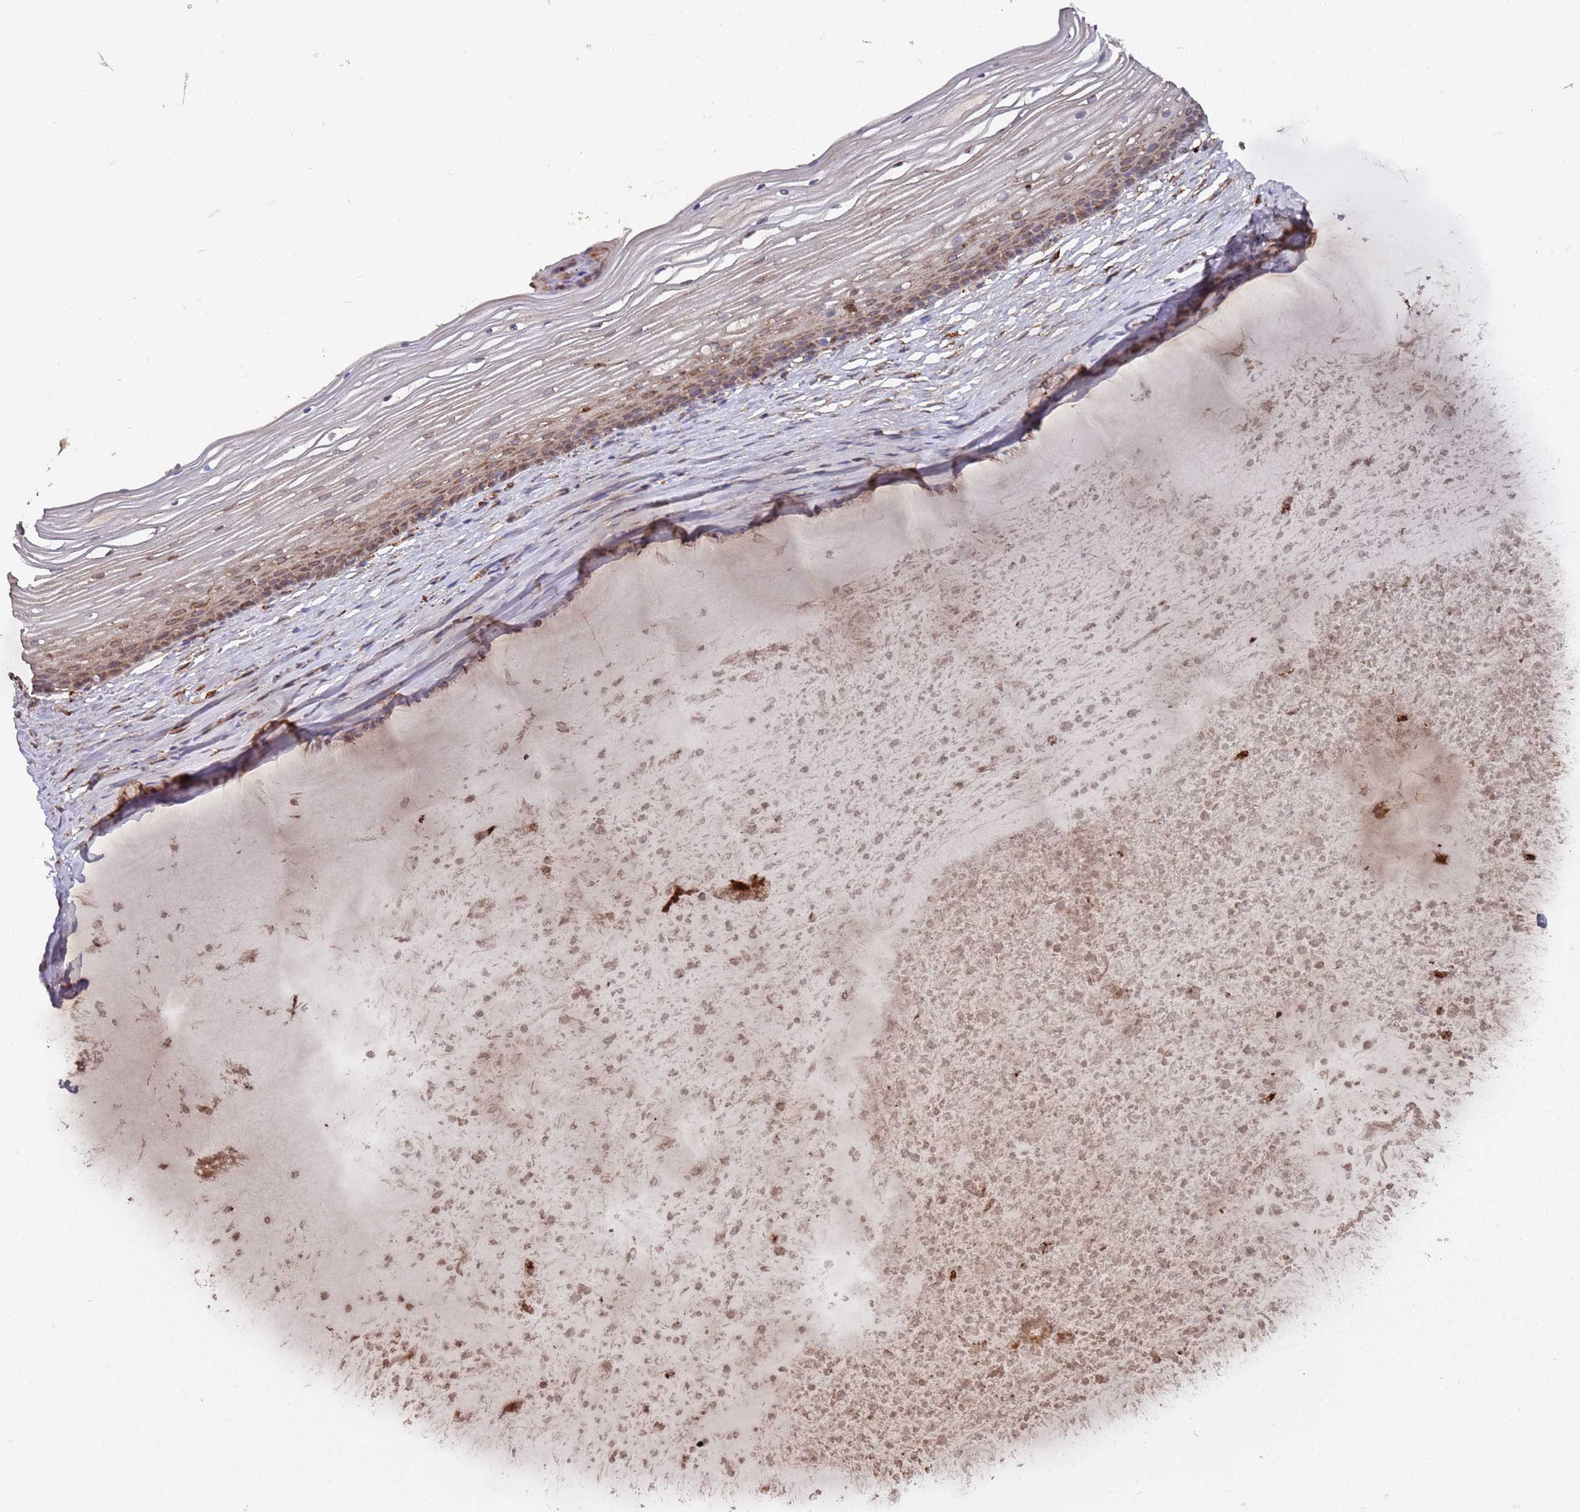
{"staining": {"intensity": "moderate", "quantity": ">75%", "location": "cytoplasmic/membranous,nuclear"}, "tissue": "vagina", "cell_type": "Squamous epithelial cells", "image_type": "normal", "snomed": [{"axis": "morphology", "description": "Normal tissue, NOS"}, {"axis": "topography", "description": "Vagina"}, {"axis": "topography", "description": "Cervix"}], "caption": "High-power microscopy captured an IHC micrograph of benign vagina, revealing moderate cytoplasmic/membranous,nuclear expression in approximately >75% of squamous epithelial cells. The protein is shown in brown color, while the nuclei are stained blue.", "gene": "LACC1", "patient": {"sex": "female", "age": 40}}